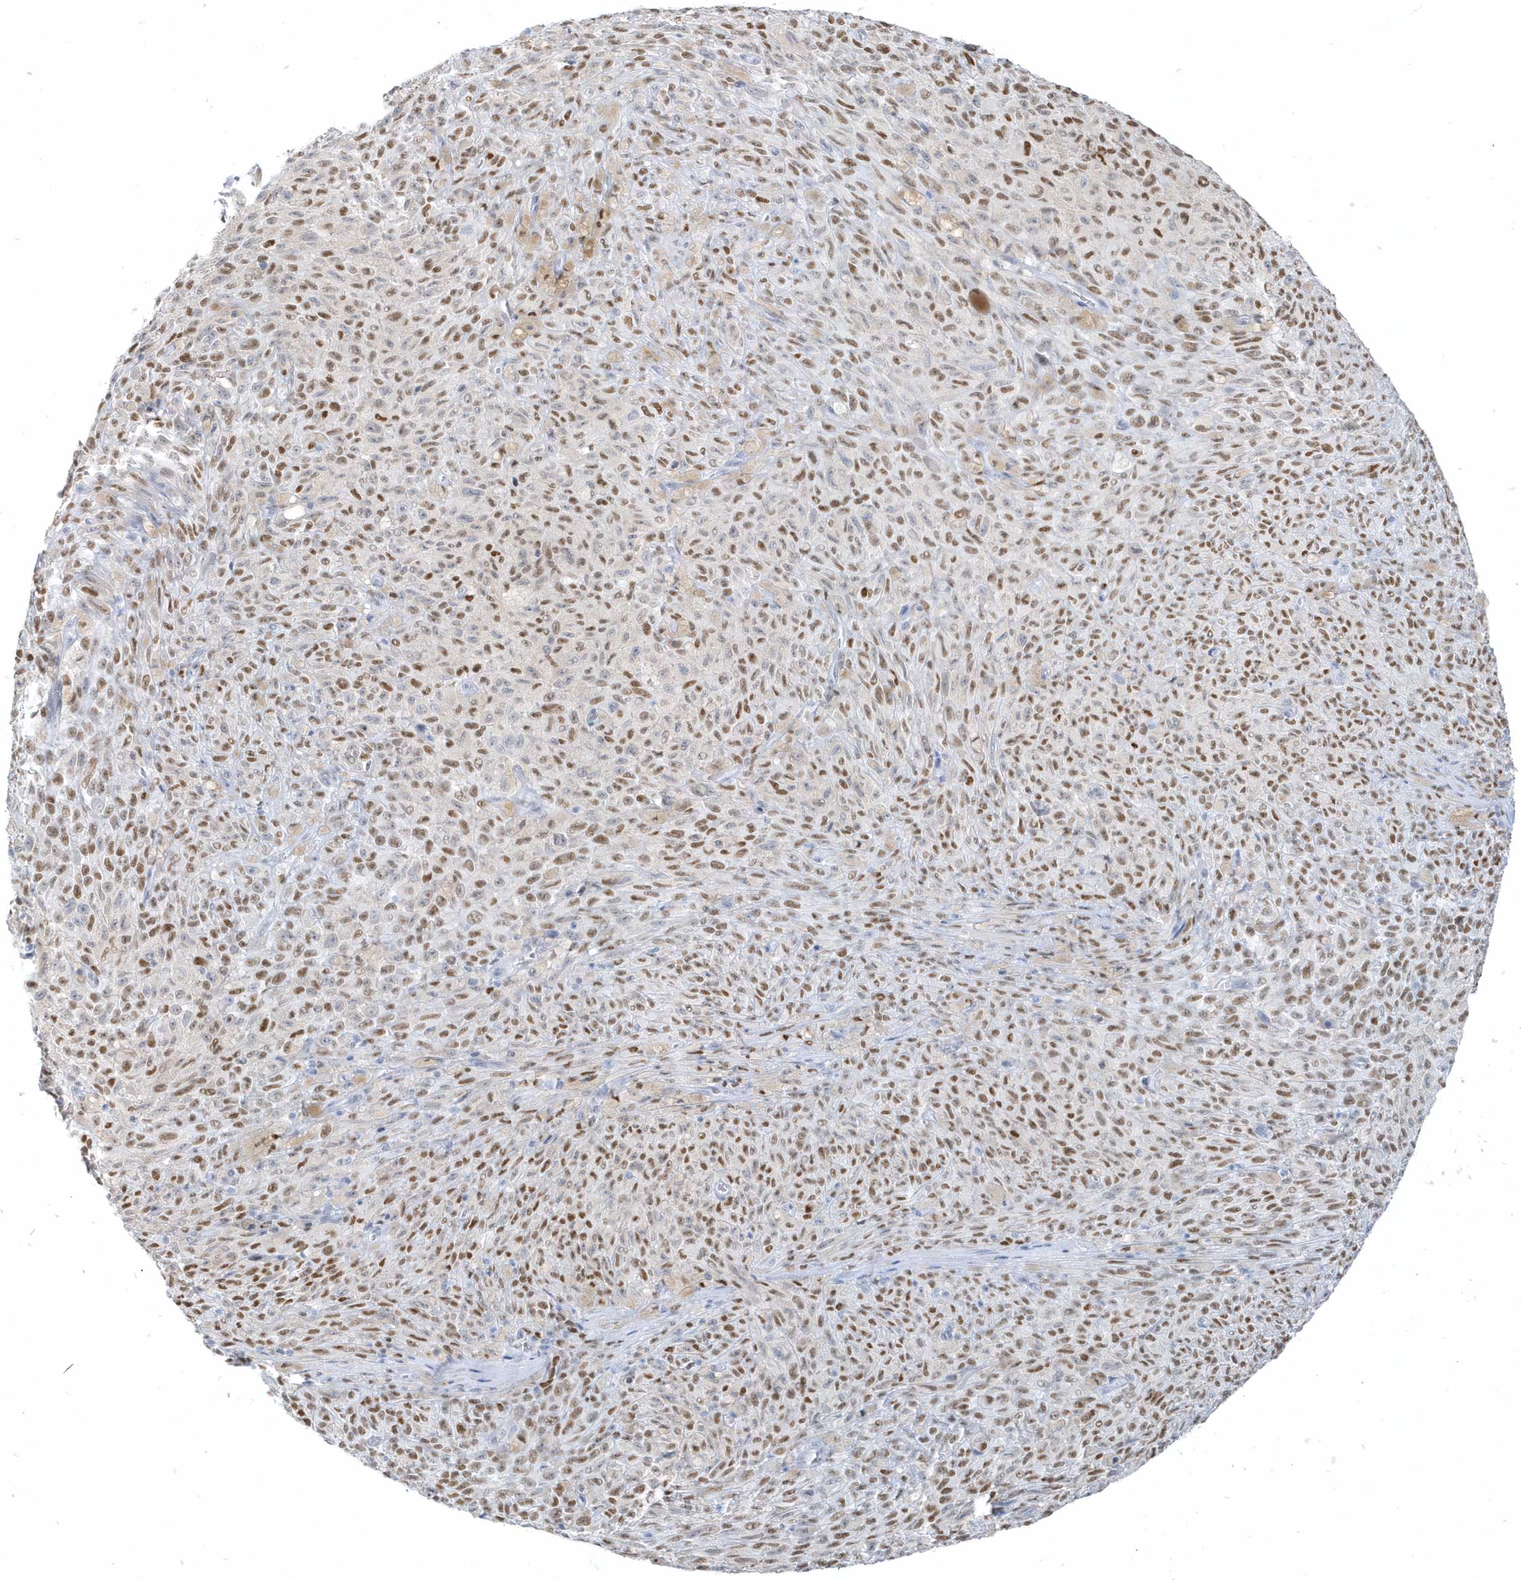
{"staining": {"intensity": "moderate", "quantity": ">75%", "location": "nuclear"}, "tissue": "melanoma", "cell_type": "Tumor cells", "image_type": "cancer", "snomed": [{"axis": "morphology", "description": "Malignant melanoma, NOS"}, {"axis": "topography", "description": "Skin"}], "caption": "About >75% of tumor cells in human melanoma reveal moderate nuclear protein expression as visualized by brown immunohistochemical staining.", "gene": "SMIM34", "patient": {"sex": "female", "age": 82}}